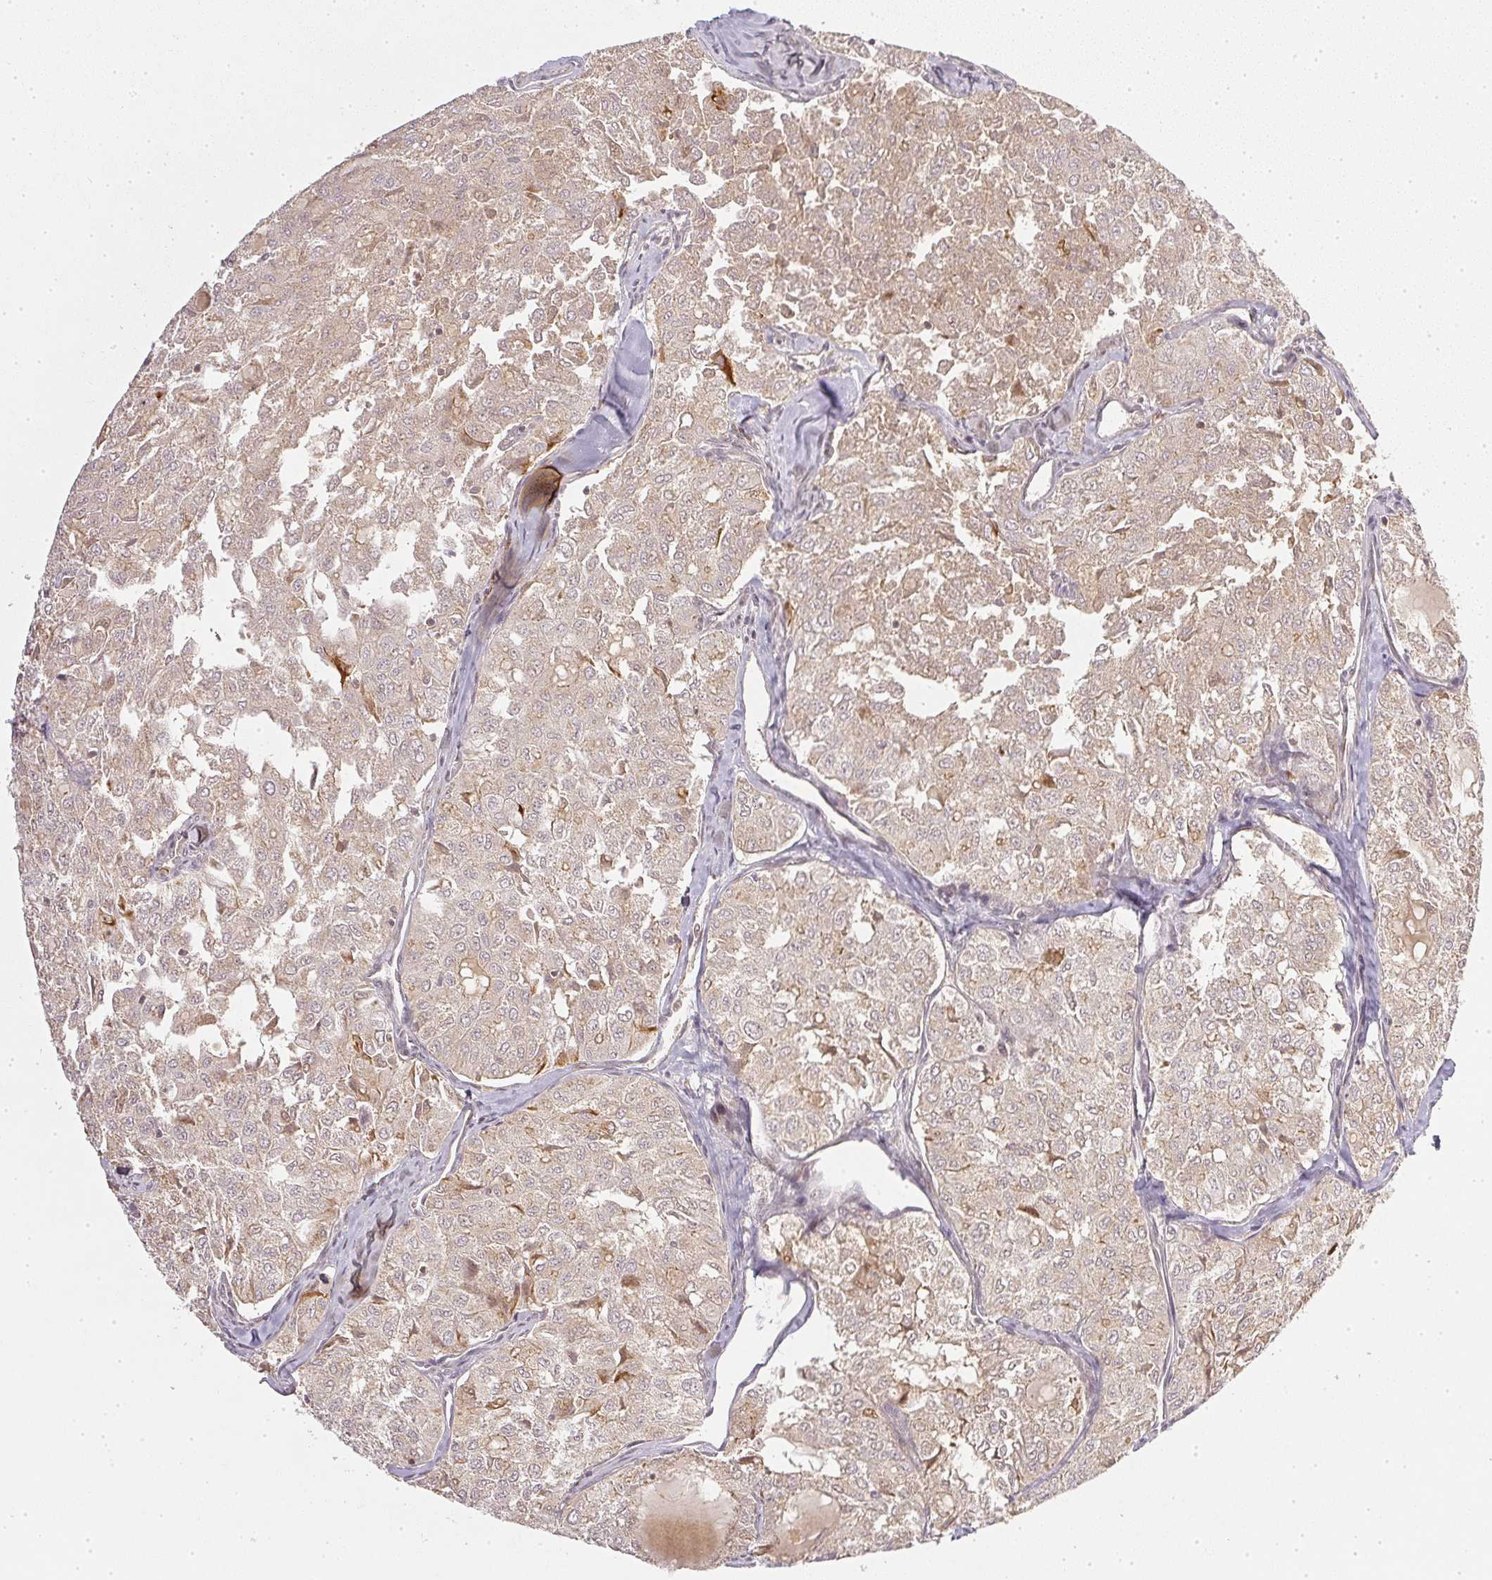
{"staining": {"intensity": "negative", "quantity": "none", "location": "none"}, "tissue": "thyroid cancer", "cell_type": "Tumor cells", "image_type": "cancer", "snomed": [{"axis": "morphology", "description": "Follicular adenoma carcinoma, NOS"}, {"axis": "topography", "description": "Thyroid gland"}], "caption": "The image displays no significant expression in tumor cells of follicular adenoma carcinoma (thyroid).", "gene": "SERPINE1", "patient": {"sex": "male", "age": 75}}